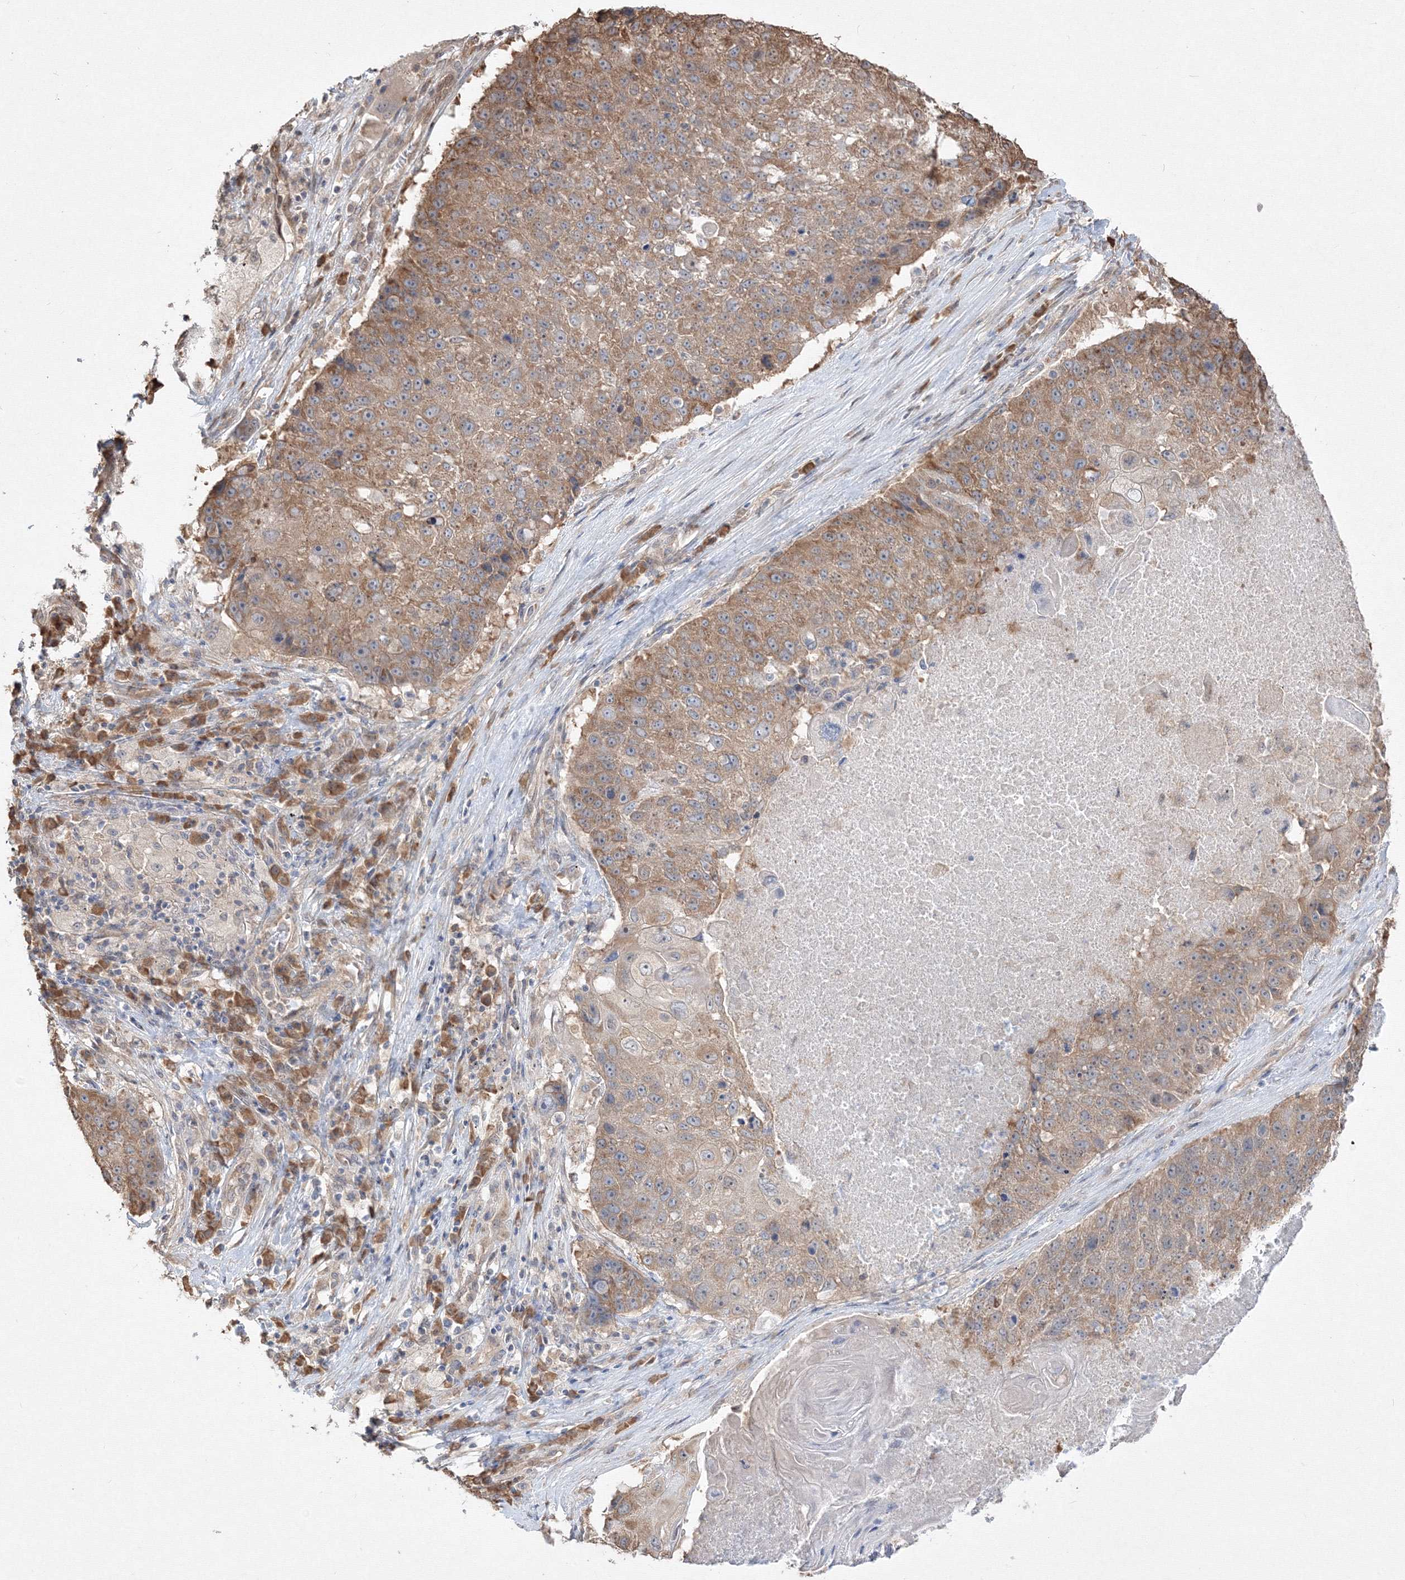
{"staining": {"intensity": "moderate", "quantity": ">75%", "location": "cytoplasmic/membranous"}, "tissue": "lung cancer", "cell_type": "Tumor cells", "image_type": "cancer", "snomed": [{"axis": "morphology", "description": "Squamous cell carcinoma, NOS"}, {"axis": "topography", "description": "Lung"}], "caption": "Lung cancer was stained to show a protein in brown. There is medium levels of moderate cytoplasmic/membranous positivity in approximately >75% of tumor cells. (DAB (3,3'-diaminobenzidine) IHC with brightfield microscopy, high magnification).", "gene": "FBXL8", "patient": {"sex": "male", "age": 61}}